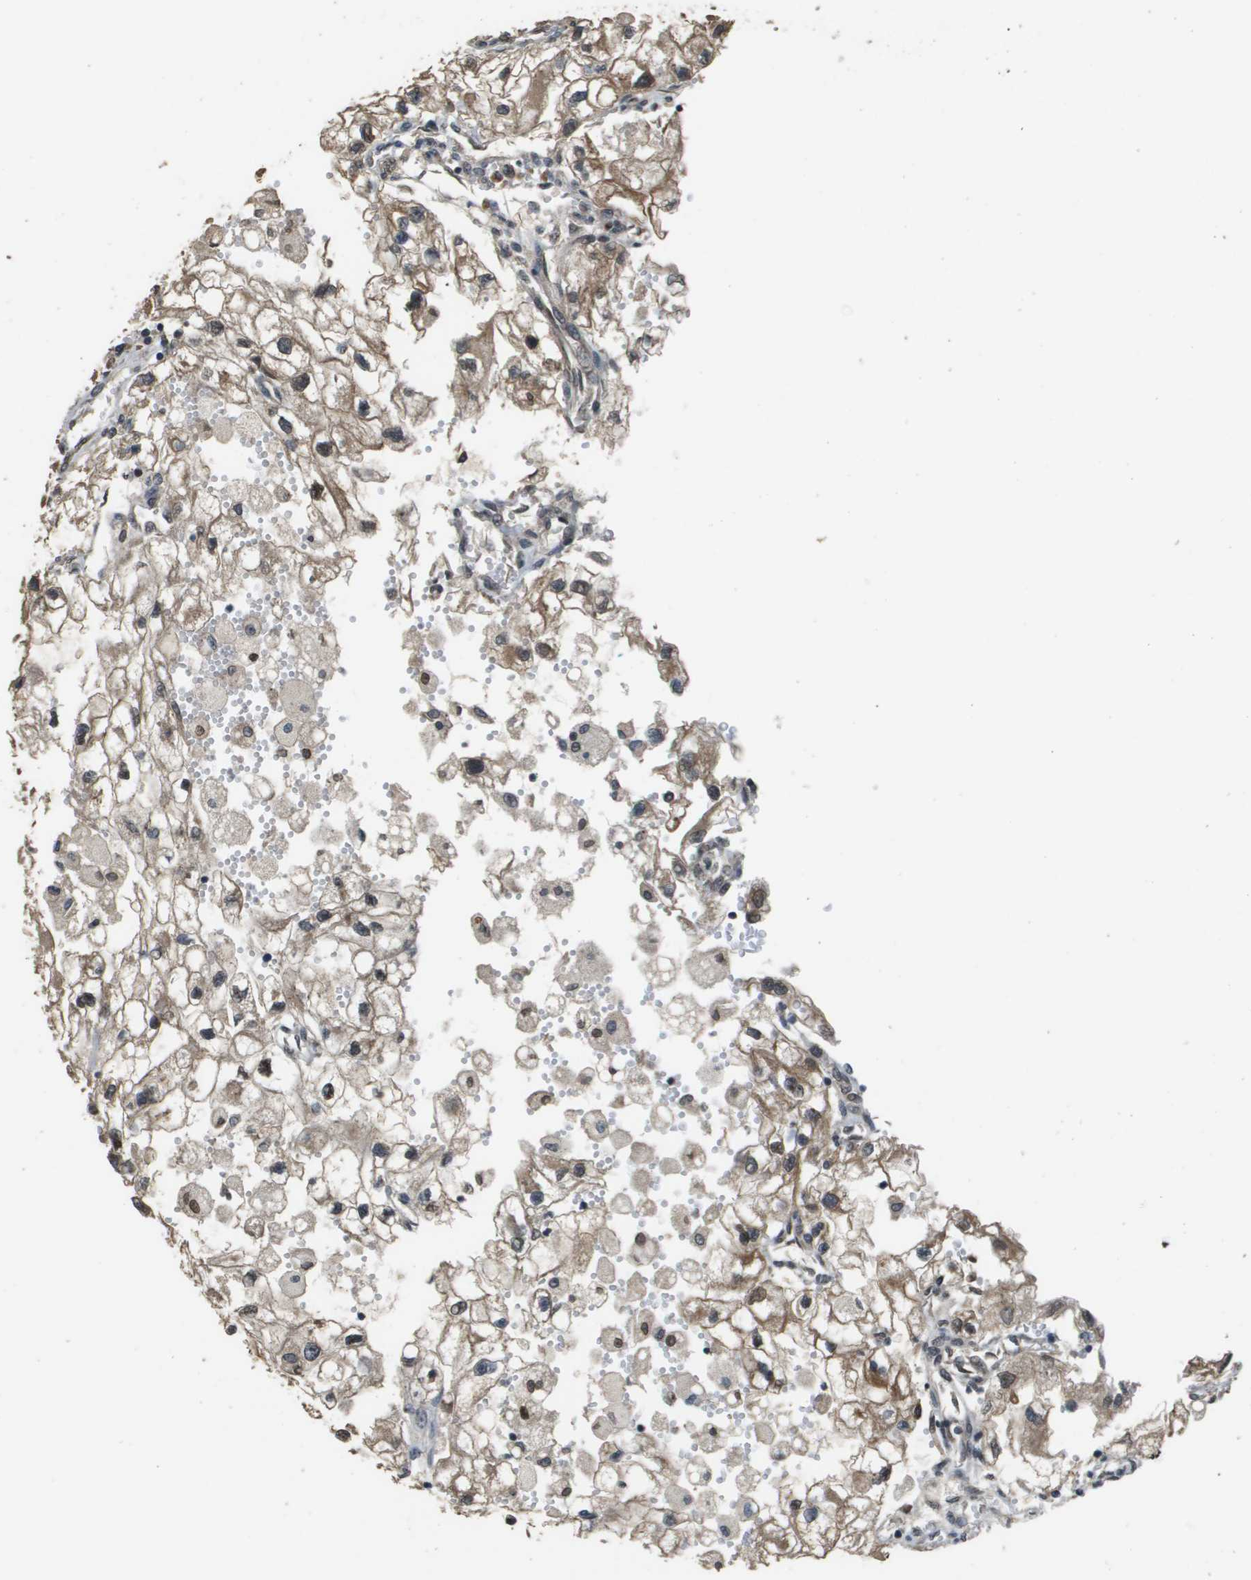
{"staining": {"intensity": "moderate", "quantity": ">75%", "location": "cytoplasmic/membranous,nuclear"}, "tissue": "renal cancer", "cell_type": "Tumor cells", "image_type": "cancer", "snomed": [{"axis": "morphology", "description": "Adenocarcinoma, NOS"}, {"axis": "topography", "description": "Kidney"}], "caption": "DAB (3,3'-diaminobenzidine) immunohistochemical staining of human renal adenocarcinoma shows moderate cytoplasmic/membranous and nuclear protein staining in about >75% of tumor cells. (IHC, brightfield microscopy, high magnification).", "gene": "FANCC", "patient": {"sex": "female", "age": 70}}